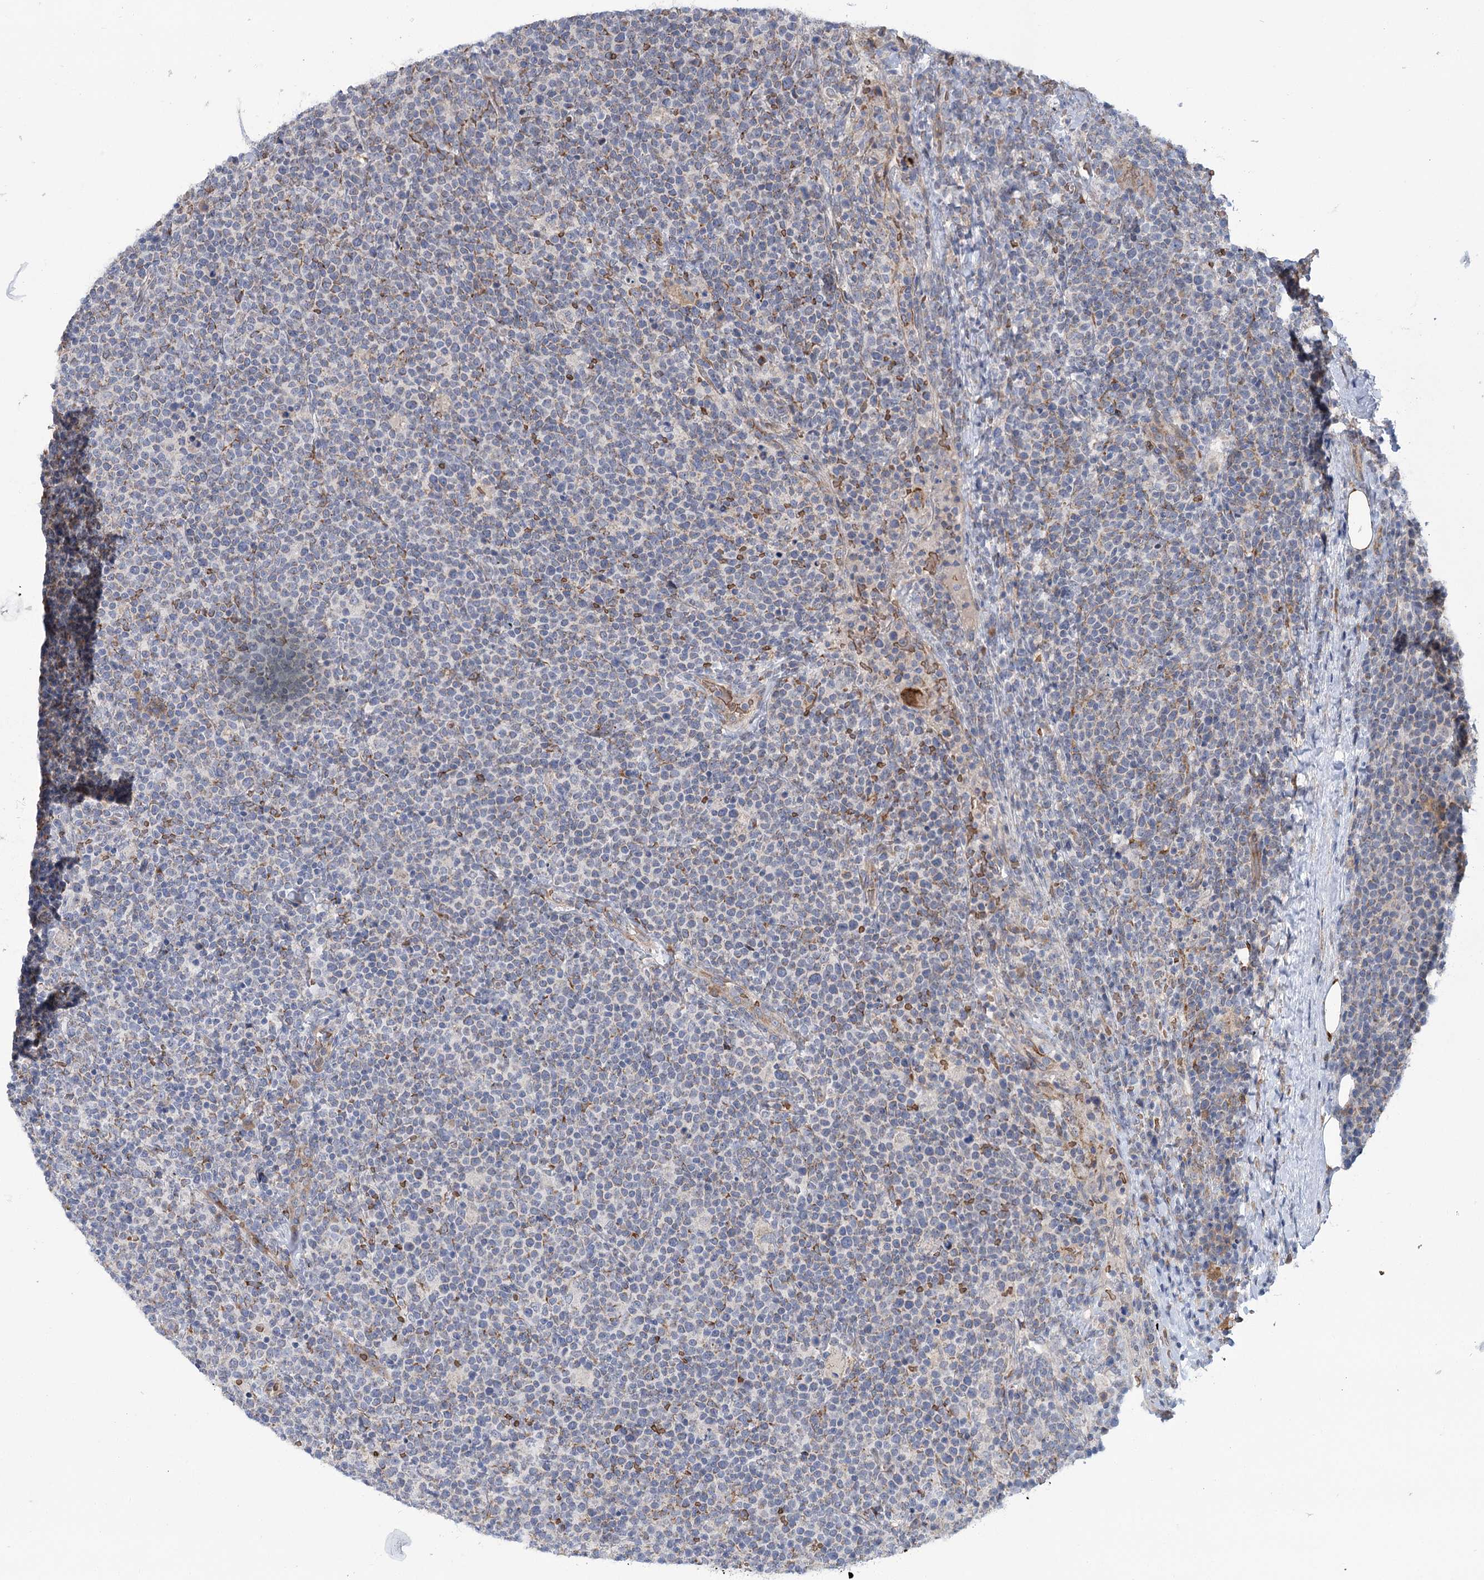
{"staining": {"intensity": "negative", "quantity": "none", "location": "none"}, "tissue": "lymphoma", "cell_type": "Tumor cells", "image_type": "cancer", "snomed": [{"axis": "morphology", "description": "Malignant lymphoma, non-Hodgkin's type, High grade"}, {"axis": "topography", "description": "Lymph node"}], "caption": "This is a histopathology image of IHC staining of lymphoma, which shows no positivity in tumor cells.", "gene": "CIB4", "patient": {"sex": "male", "age": 61}}